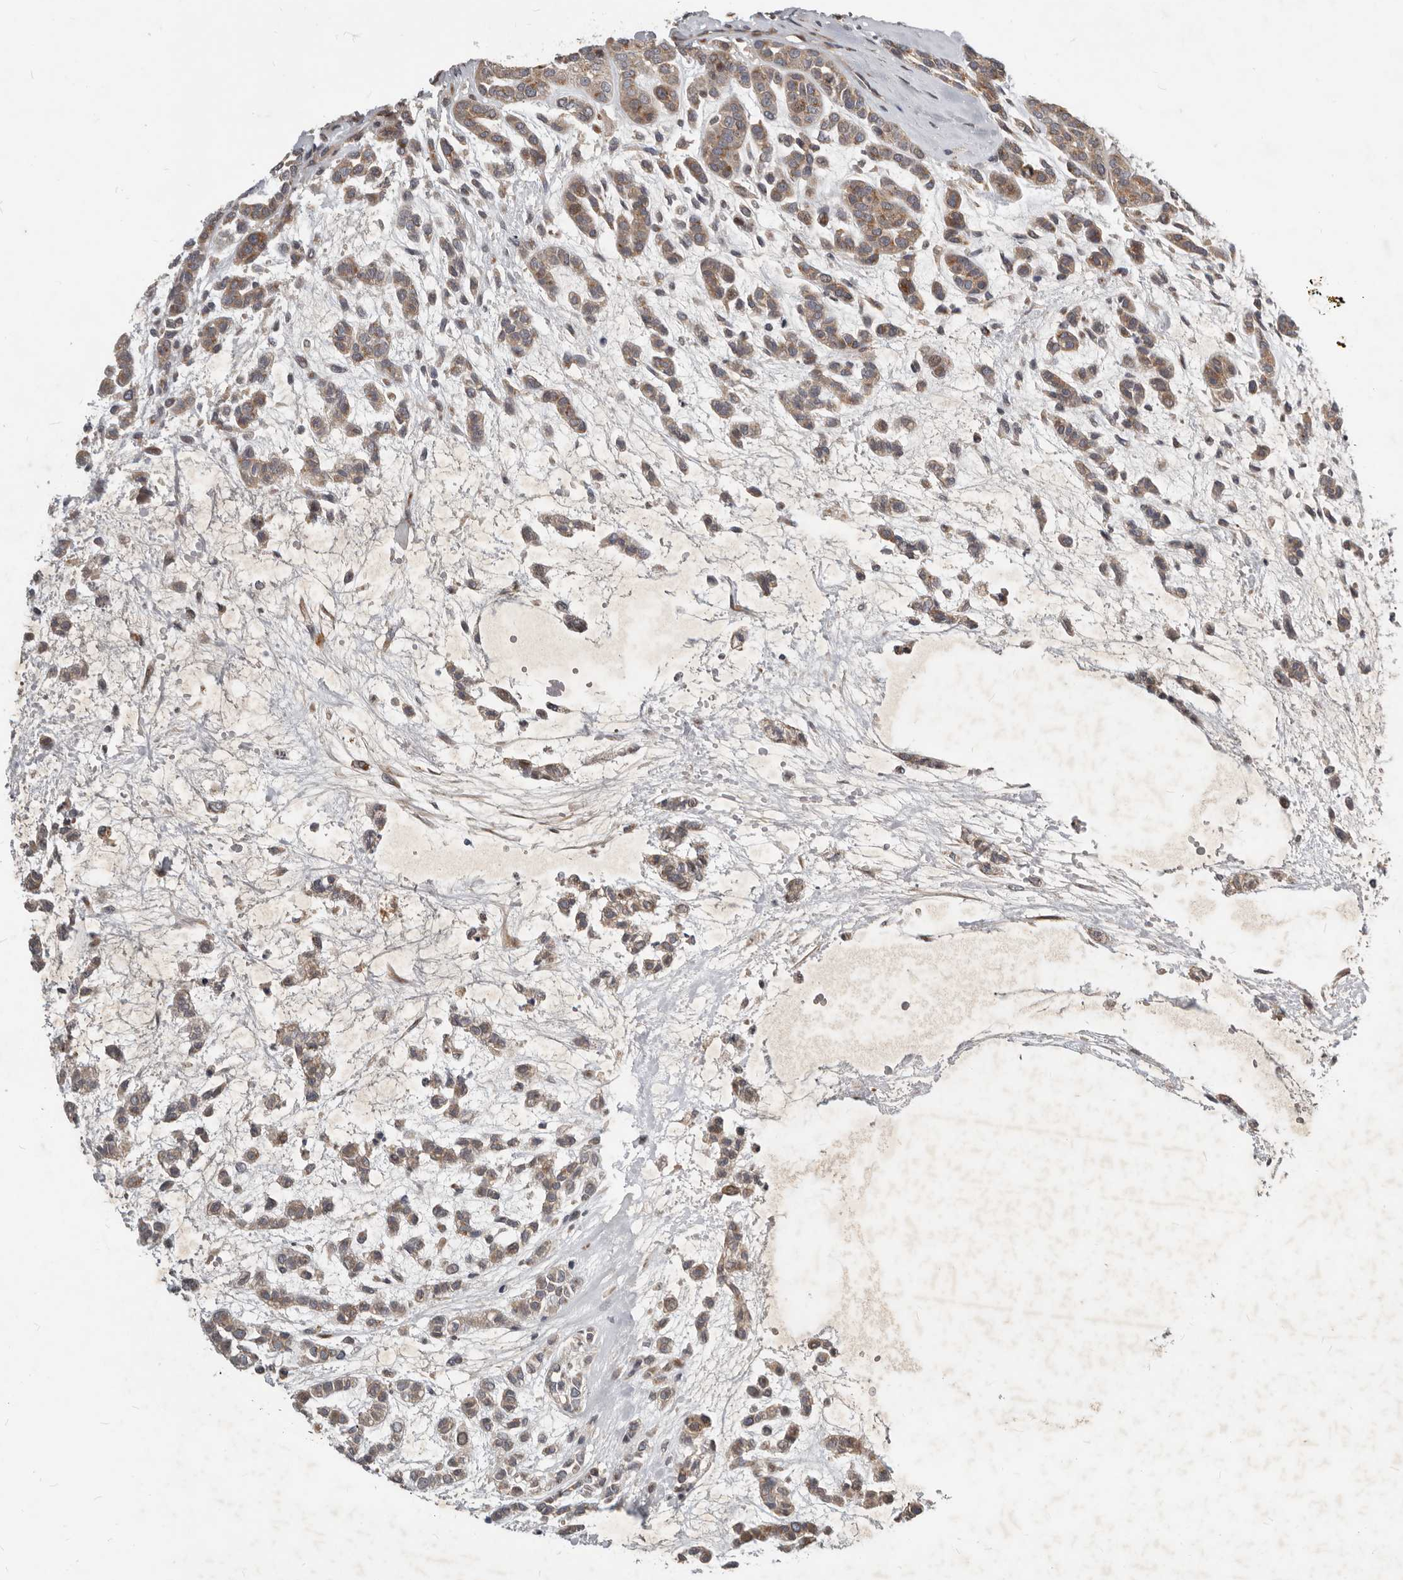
{"staining": {"intensity": "moderate", "quantity": ">75%", "location": "cytoplasmic/membranous"}, "tissue": "head and neck cancer", "cell_type": "Tumor cells", "image_type": "cancer", "snomed": [{"axis": "morphology", "description": "Adenocarcinoma, NOS"}, {"axis": "morphology", "description": "Adenoma, NOS"}, {"axis": "topography", "description": "Head-Neck"}], "caption": "Tumor cells demonstrate moderate cytoplasmic/membranous positivity in approximately >75% of cells in adenocarcinoma (head and neck).", "gene": "NPY4R", "patient": {"sex": "female", "age": 55}}